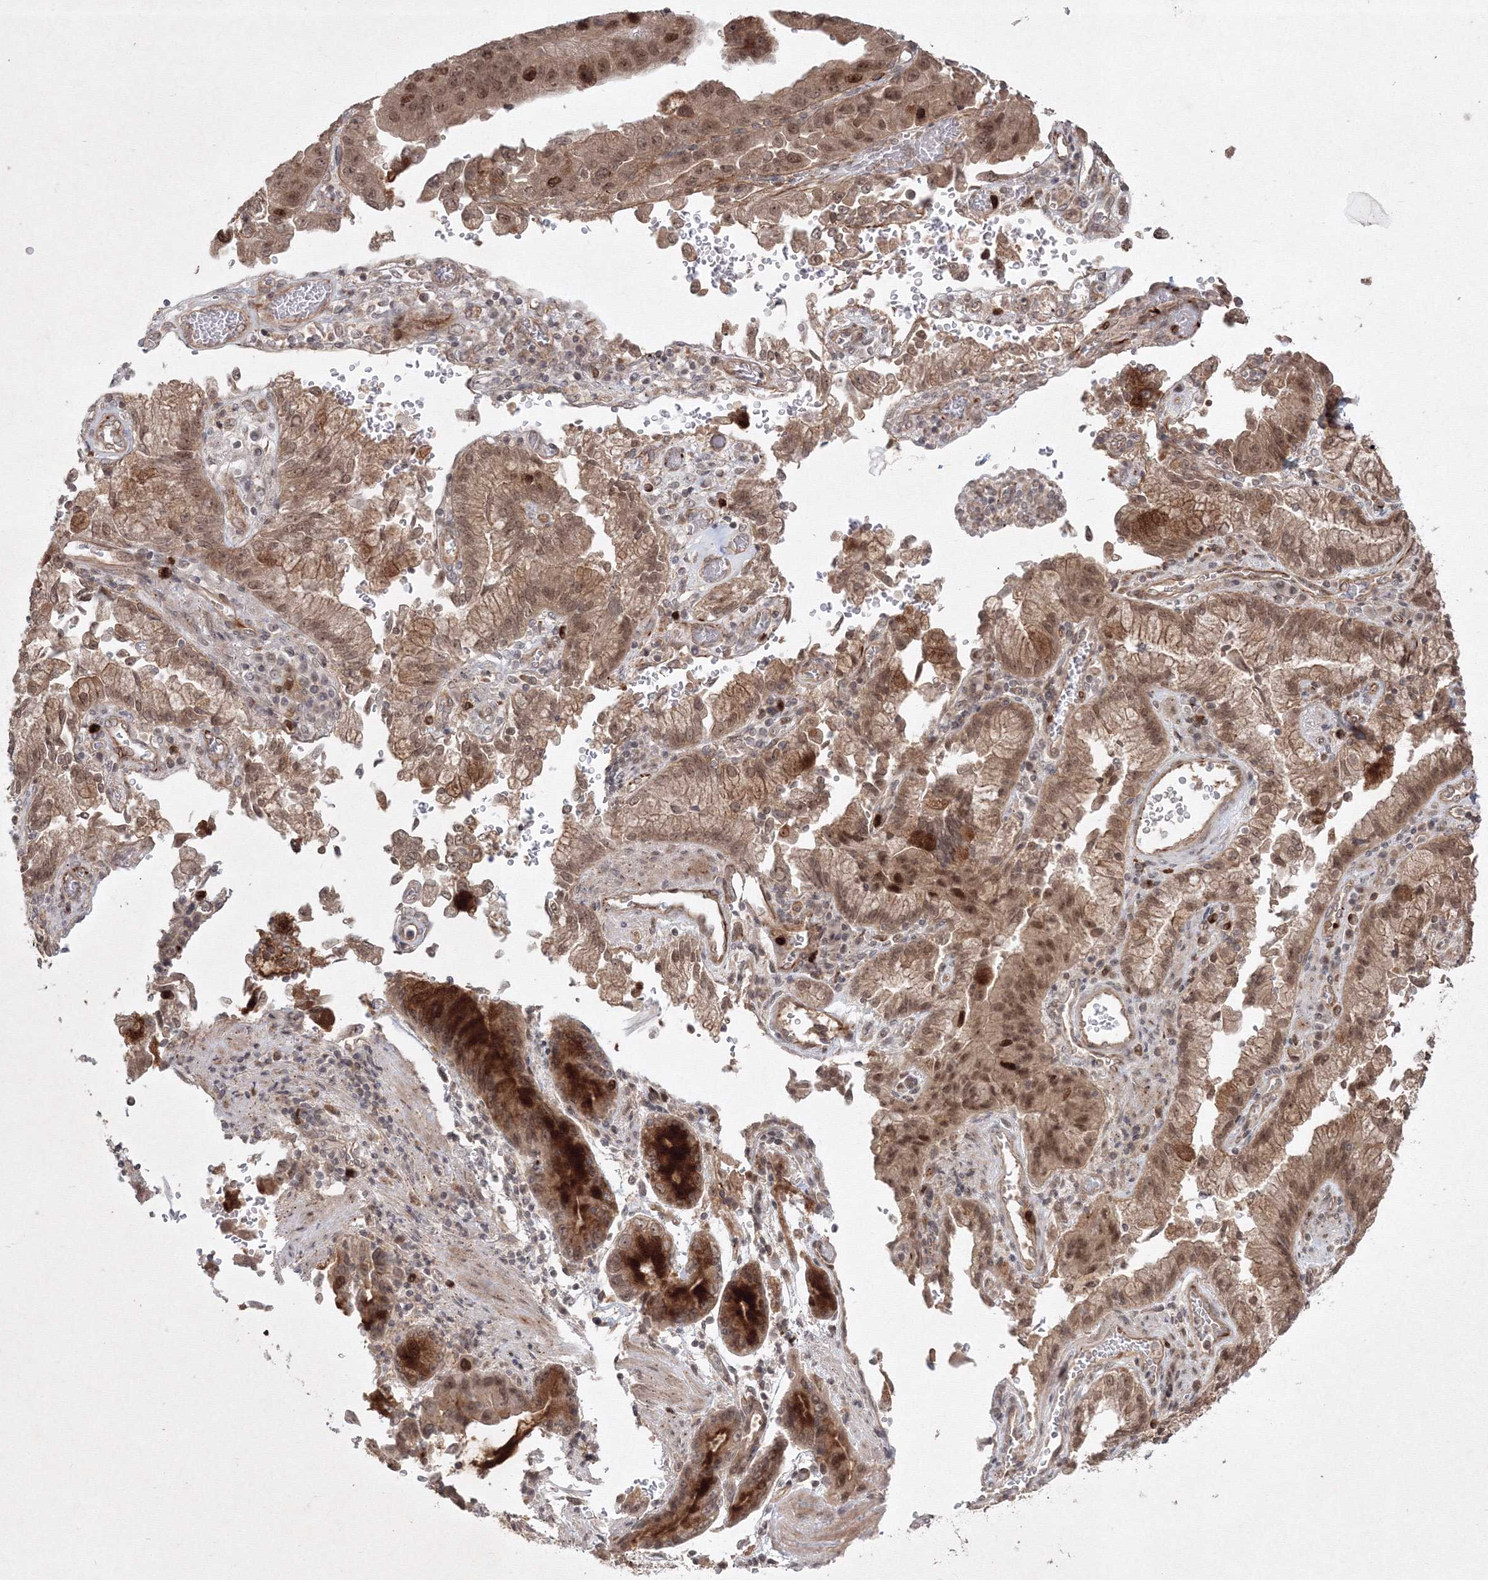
{"staining": {"intensity": "moderate", "quantity": ">75%", "location": "cytoplasmic/membranous,nuclear"}, "tissue": "stomach cancer", "cell_type": "Tumor cells", "image_type": "cancer", "snomed": [{"axis": "morphology", "description": "Adenocarcinoma, NOS"}, {"axis": "topography", "description": "Stomach"}], "caption": "This image exhibits stomach adenocarcinoma stained with immunohistochemistry to label a protein in brown. The cytoplasmic/membranous and nuclear of tumor cells show moderate positivity for the protein. Nuclei are counter-stained blue.", "gene": "KIF20A", "patient": {"sex": "male", "age": 62}}